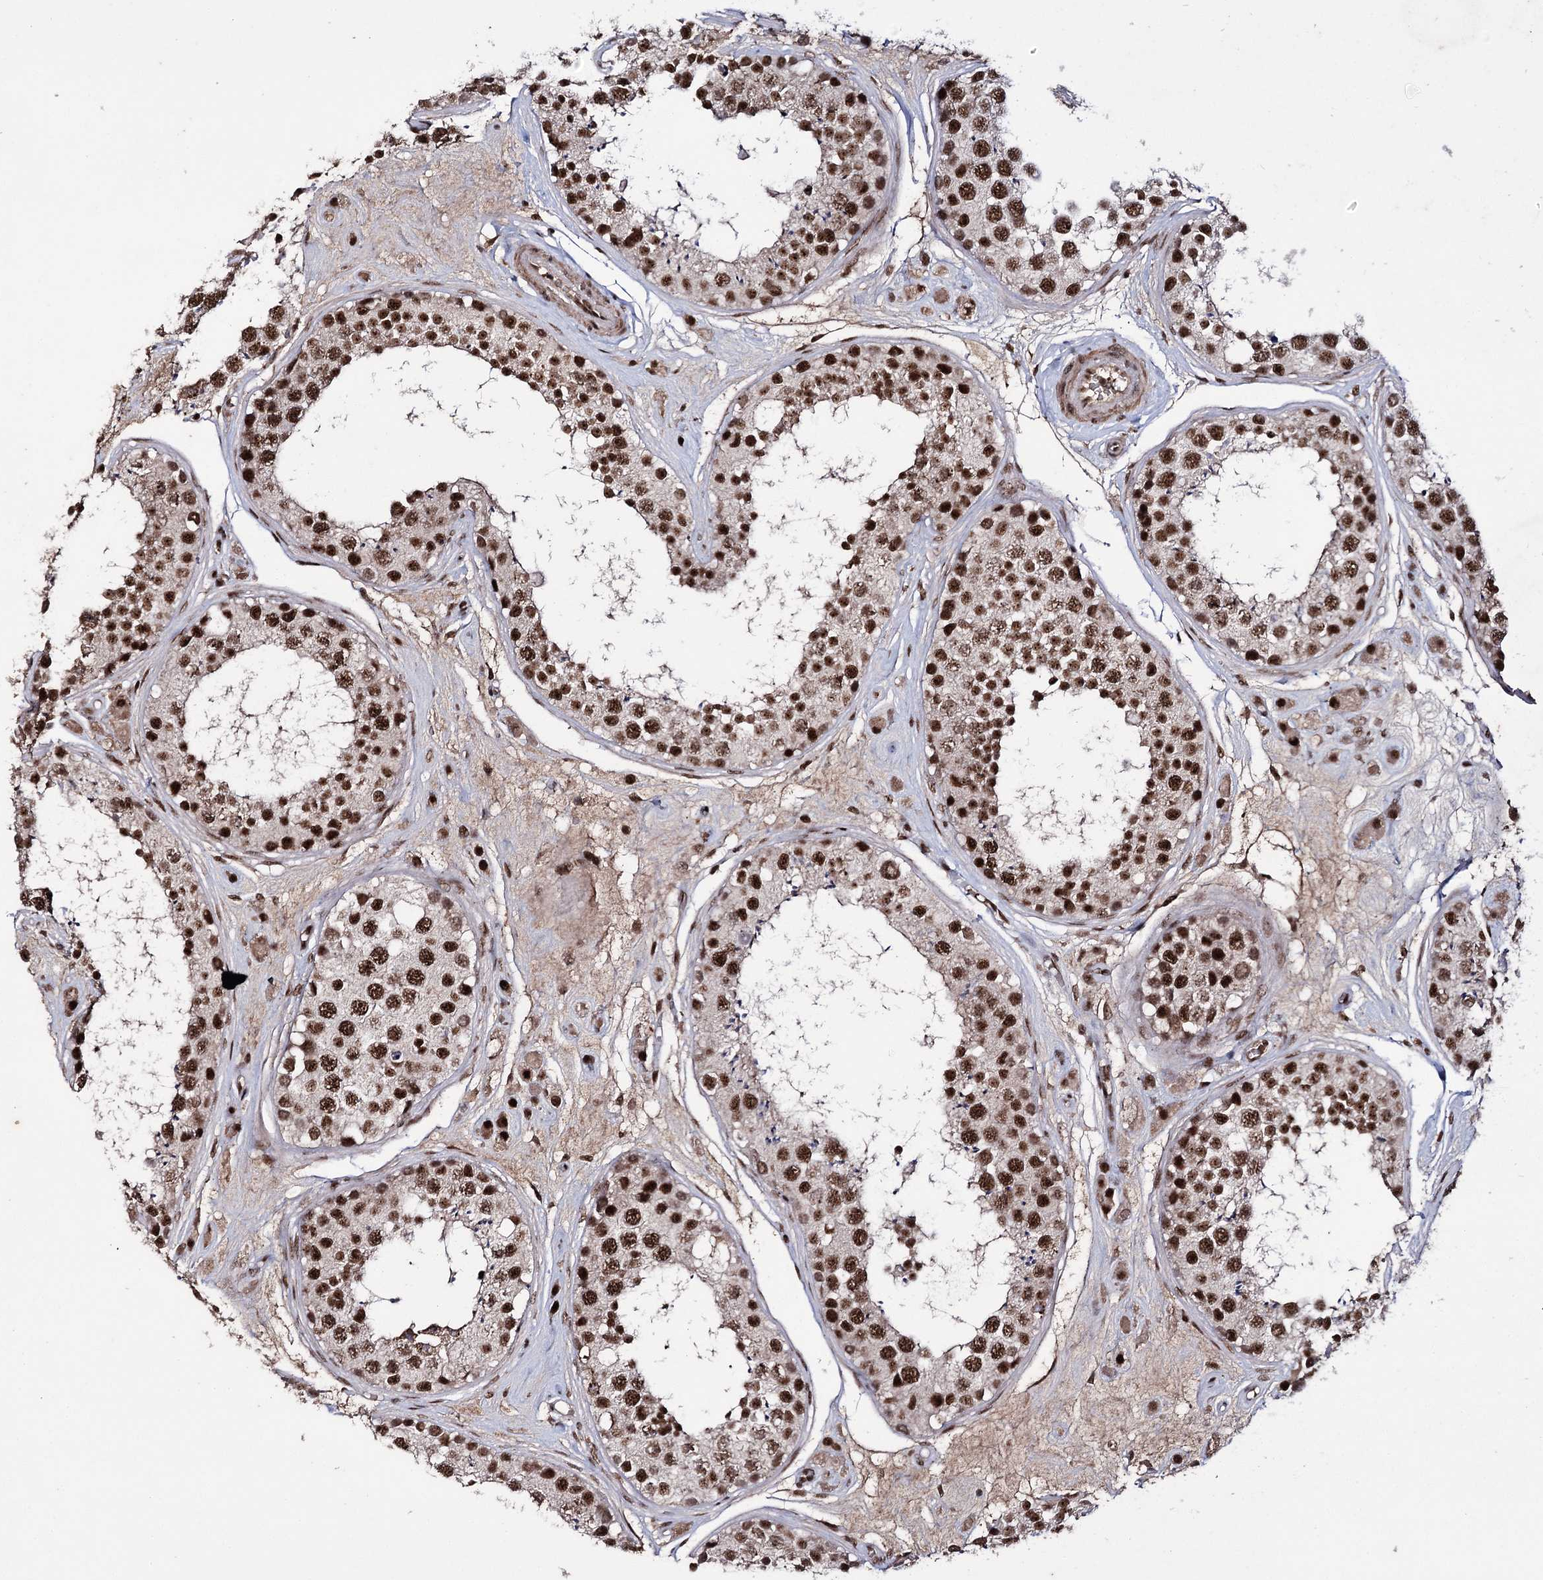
{"staining": {"intensity": "strong", "quantity": ">75%", "location": "nuclear"}, "tissue": "testis", "cell_type": "Cells in seminiferous ducts", "image_type": "normal", "snomed": [{"axis": "morphology", "description": "Normal tissue, NOS"}, {"axis": "topography", "description": "Testis"}], "caption": "A high amount of strong nuclear expression is appreciated in approximately >75% of cells in seminiferous ducts in normal testis. (brown staining indicates protein expression, while blue staining denotes nuclei).", "gene": "PRPF40A", "patient": {"sex": "male", "age": 25}}